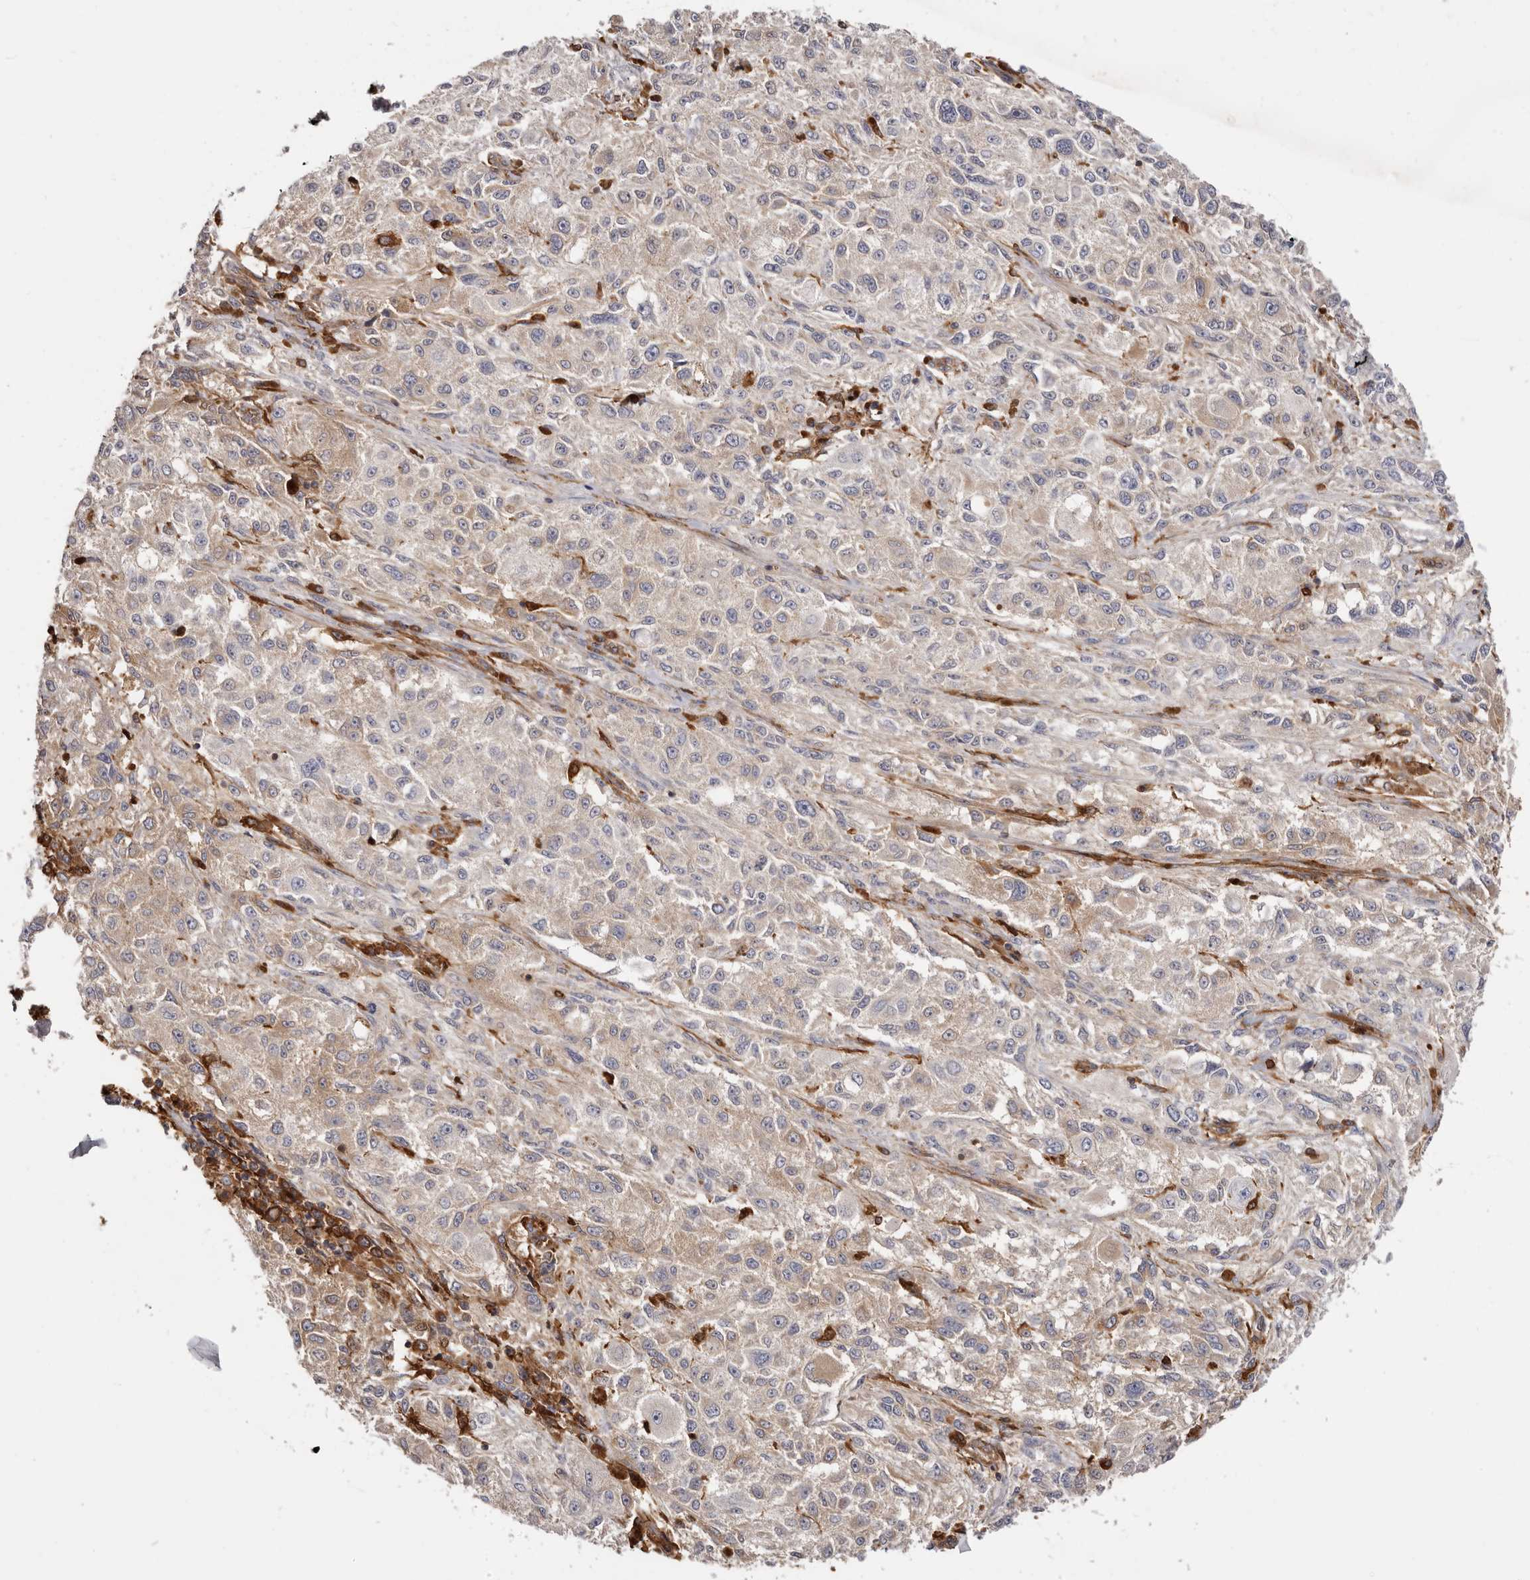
{"staining": {"intensity": "weak", "quantity": "25%-75%", "location": "cytoplasmic/membranous"}, "tissue": "melanoma", "cell_type": "Tumor cells", "image_type": "cancer", "snomed": [{"axis": "morphology", "description": "Necrosis, NOS"}, {"axis": "morphology", "description": "Malignant melanoma, NOS"}, {"axis": "topography", "description": "Skin"}], "caption": "Immunohistochemical staining of human malignant melanoma demonstrates low levels of weak cytoplasmic/membranous expression in approximately 25%-75% of tumor cells.", "gene": "LAP3", "patient": {"sex": "female", "age": 87}}